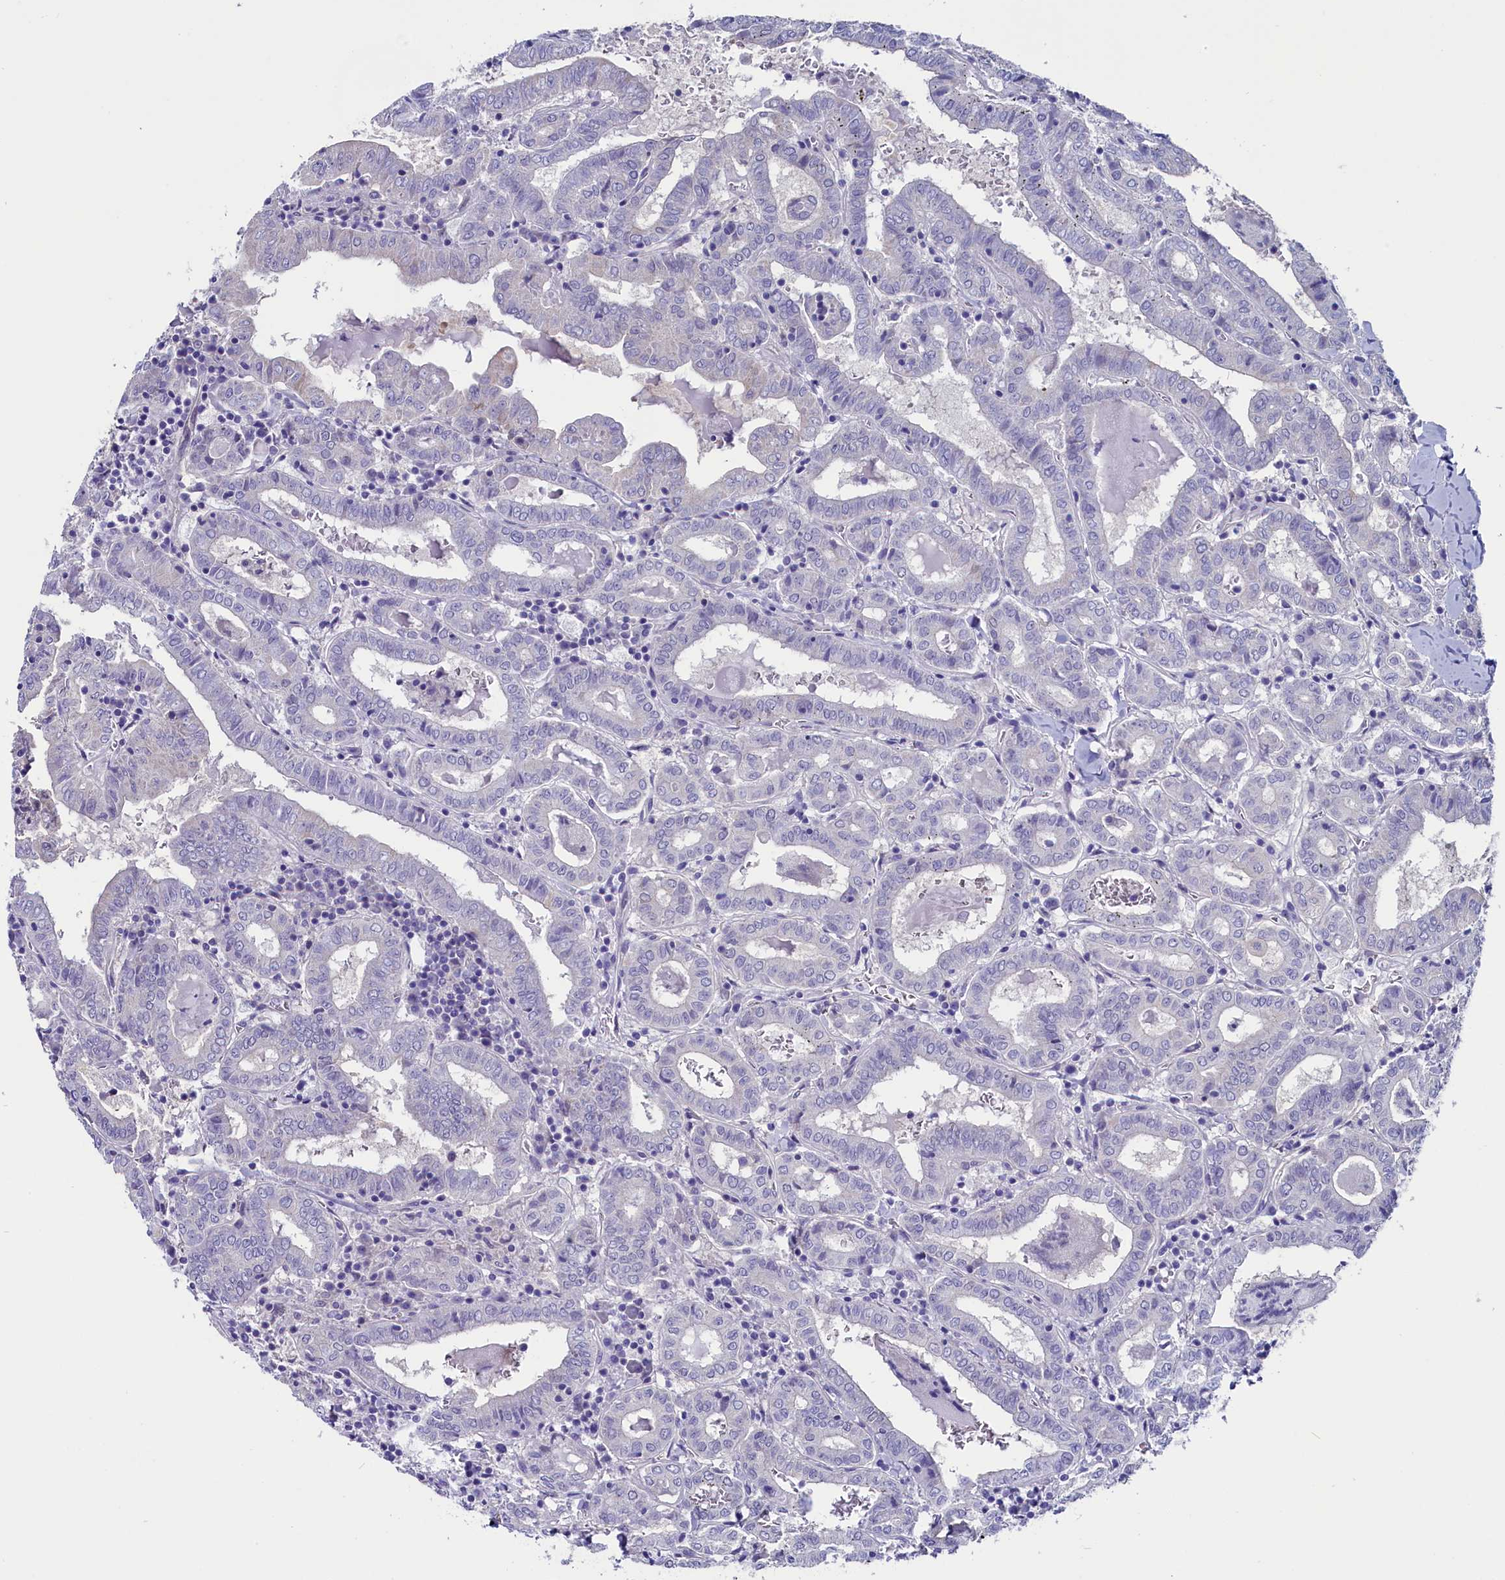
{"staining": {"intensity": "negative", "quantity": "none", "location": "none"}, "tissue": "thyroid cancer", "cell_type": "Tumor cells", "image_type": "cancer", "snomed": [{"axis": "morphology", "description": "Papillary adenocarcinoma, NOS"}, {"axis": "topography", "description": "Thyroid gland"}], "caption": "A photomicrograph of human thyroid cancer (papillary adenocarcinoma) is negative for staining in tumor cells.", "gene": "CIAPIN1", "patient": {"sex": "female", "age": 72}}